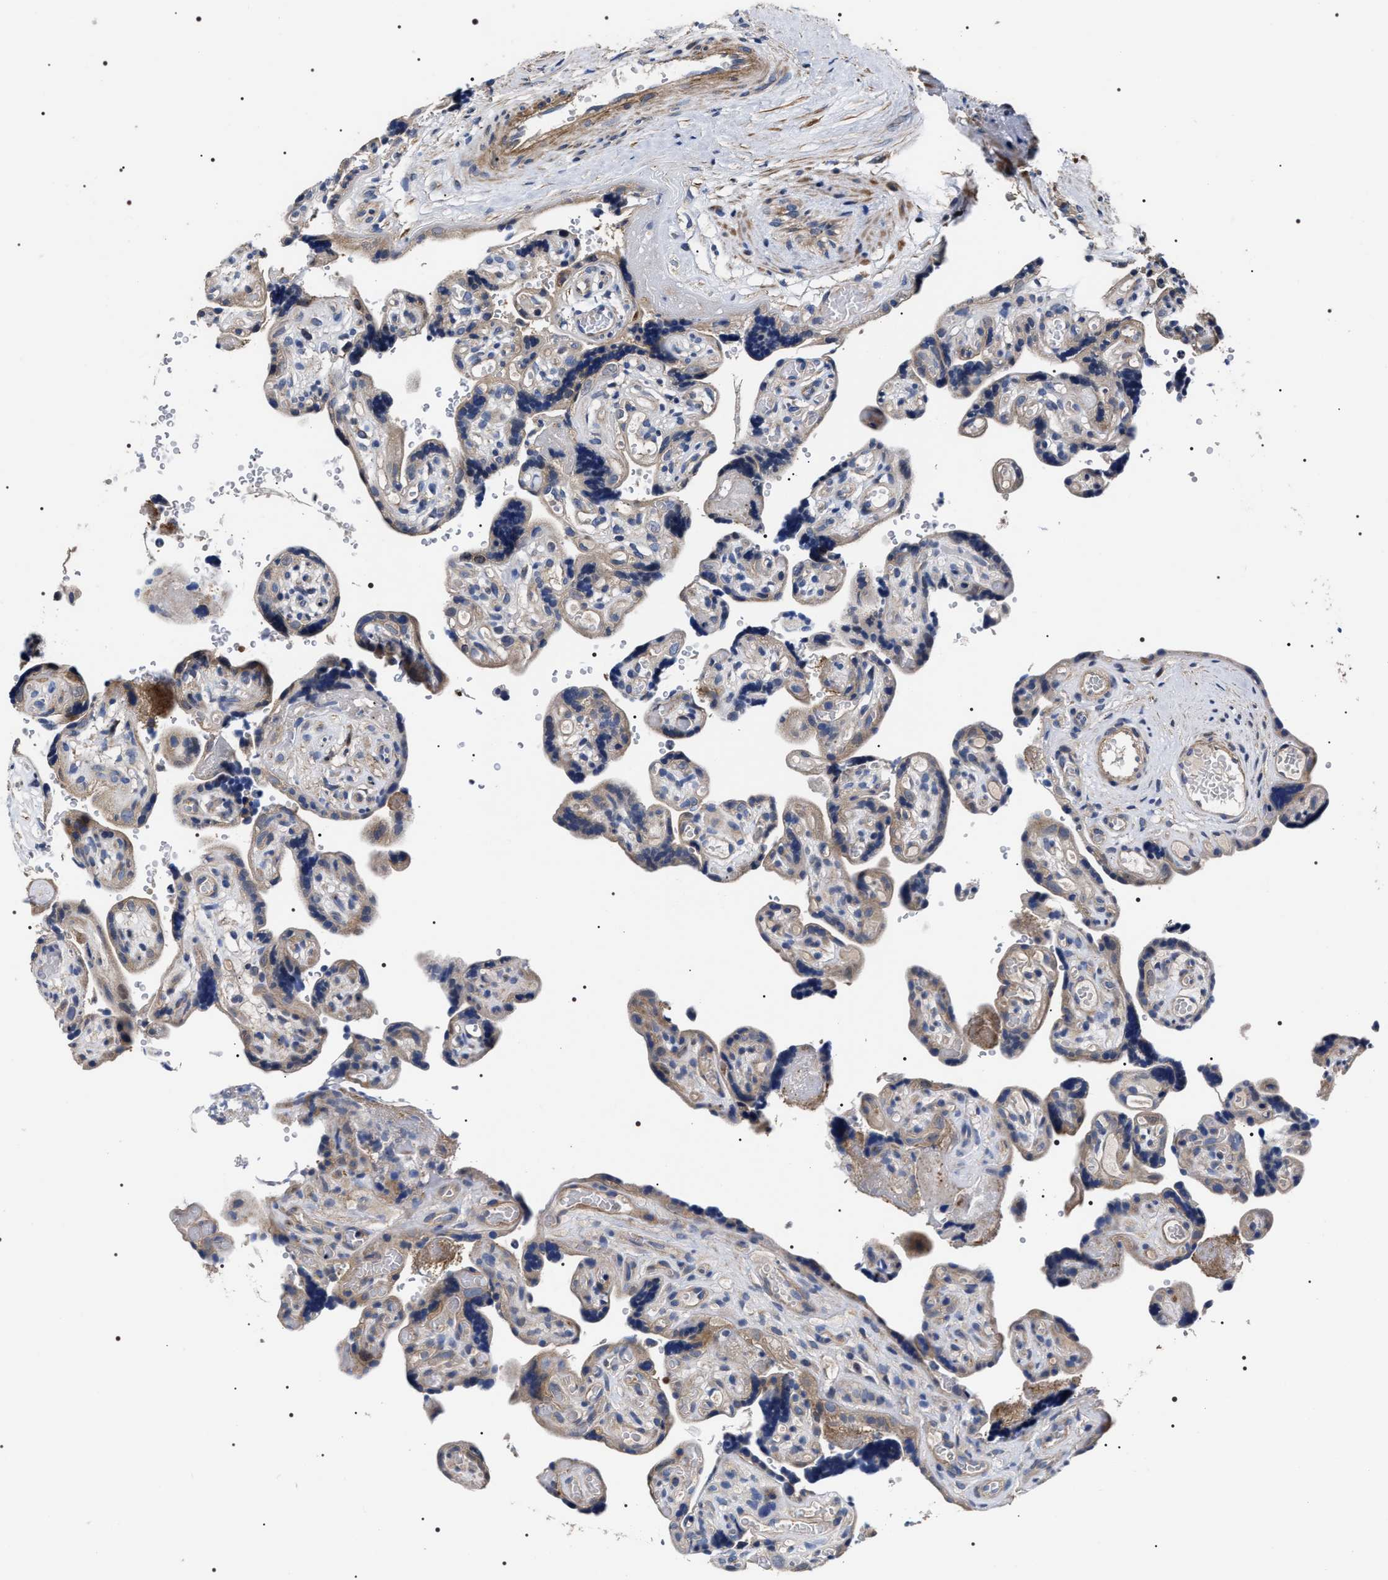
{"staining": {"intensity": "weak", "quantity": "<25%", "location": "cytoplasmic/membranous"}, "tissue": "placenta", "cell_type": "Decidual cells", "image_type": "normal", "snomed": [{"axis": "morphology", "description": "Normal tissue, NOS"}, {"axis": "topography", "description": "Placenta"}], "caption": "Immunohistochemistry (IHC) photomicrograph of benign placenta: human placenta stained with DAB demonstrates no significant protein expression in decidual cells. Brightfield microscopy of IHC stained with DAB (3,3'-diaminobenzidine) (brown) and hematoxylin (blue), captured at high magnification.", "gene": "MIS18A", "patient": {"sex": "female", "age": 30}}